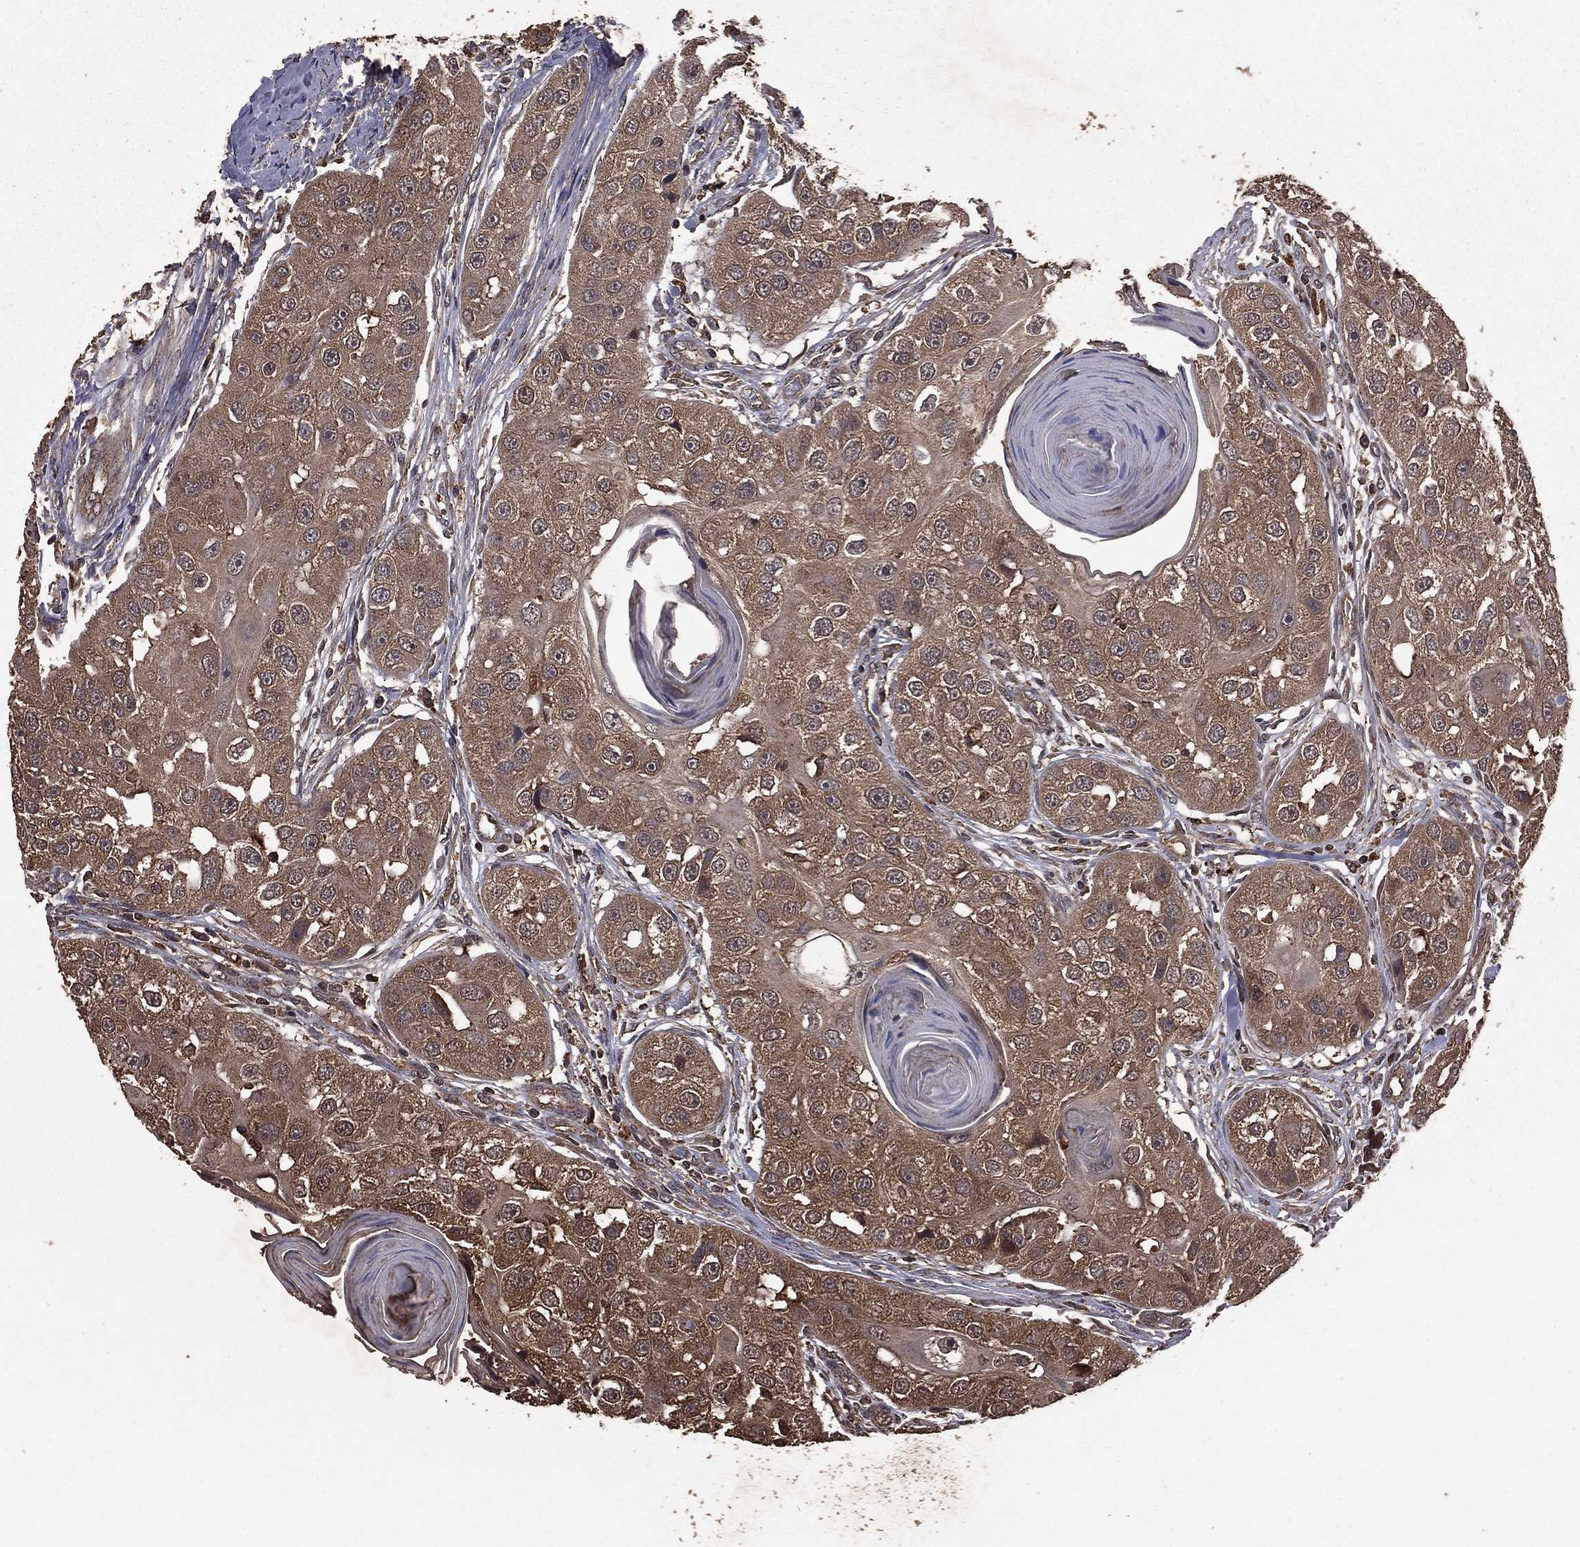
{"staining": {"intensity": "weak", "quantity": ">75%", "location": "cytoplasmic/membranous"}, "tissue": "head and neck cancer", "cell_type": "Tumor cells", "image_type": "cancer", "snomed": [{"axis": "morphology", "description": "Normal tissue, NOS"}, {"axis": "morphology", "description": "Squamous cell carcinoma, NOS"}, {"axis": "topography", "description": "Skeletal muscle"}, {"axis": "topography", "description": "Head-Neck"}], "caption": "Protein positivity by immunohistochemistry exhibits weak cytoplasmic/membranous positivity in about >75% of tumor cells in head and neck squamous cell carcinoma.", "gene": "BIRC6", "patient": {"sex": "male", "age": 51}}